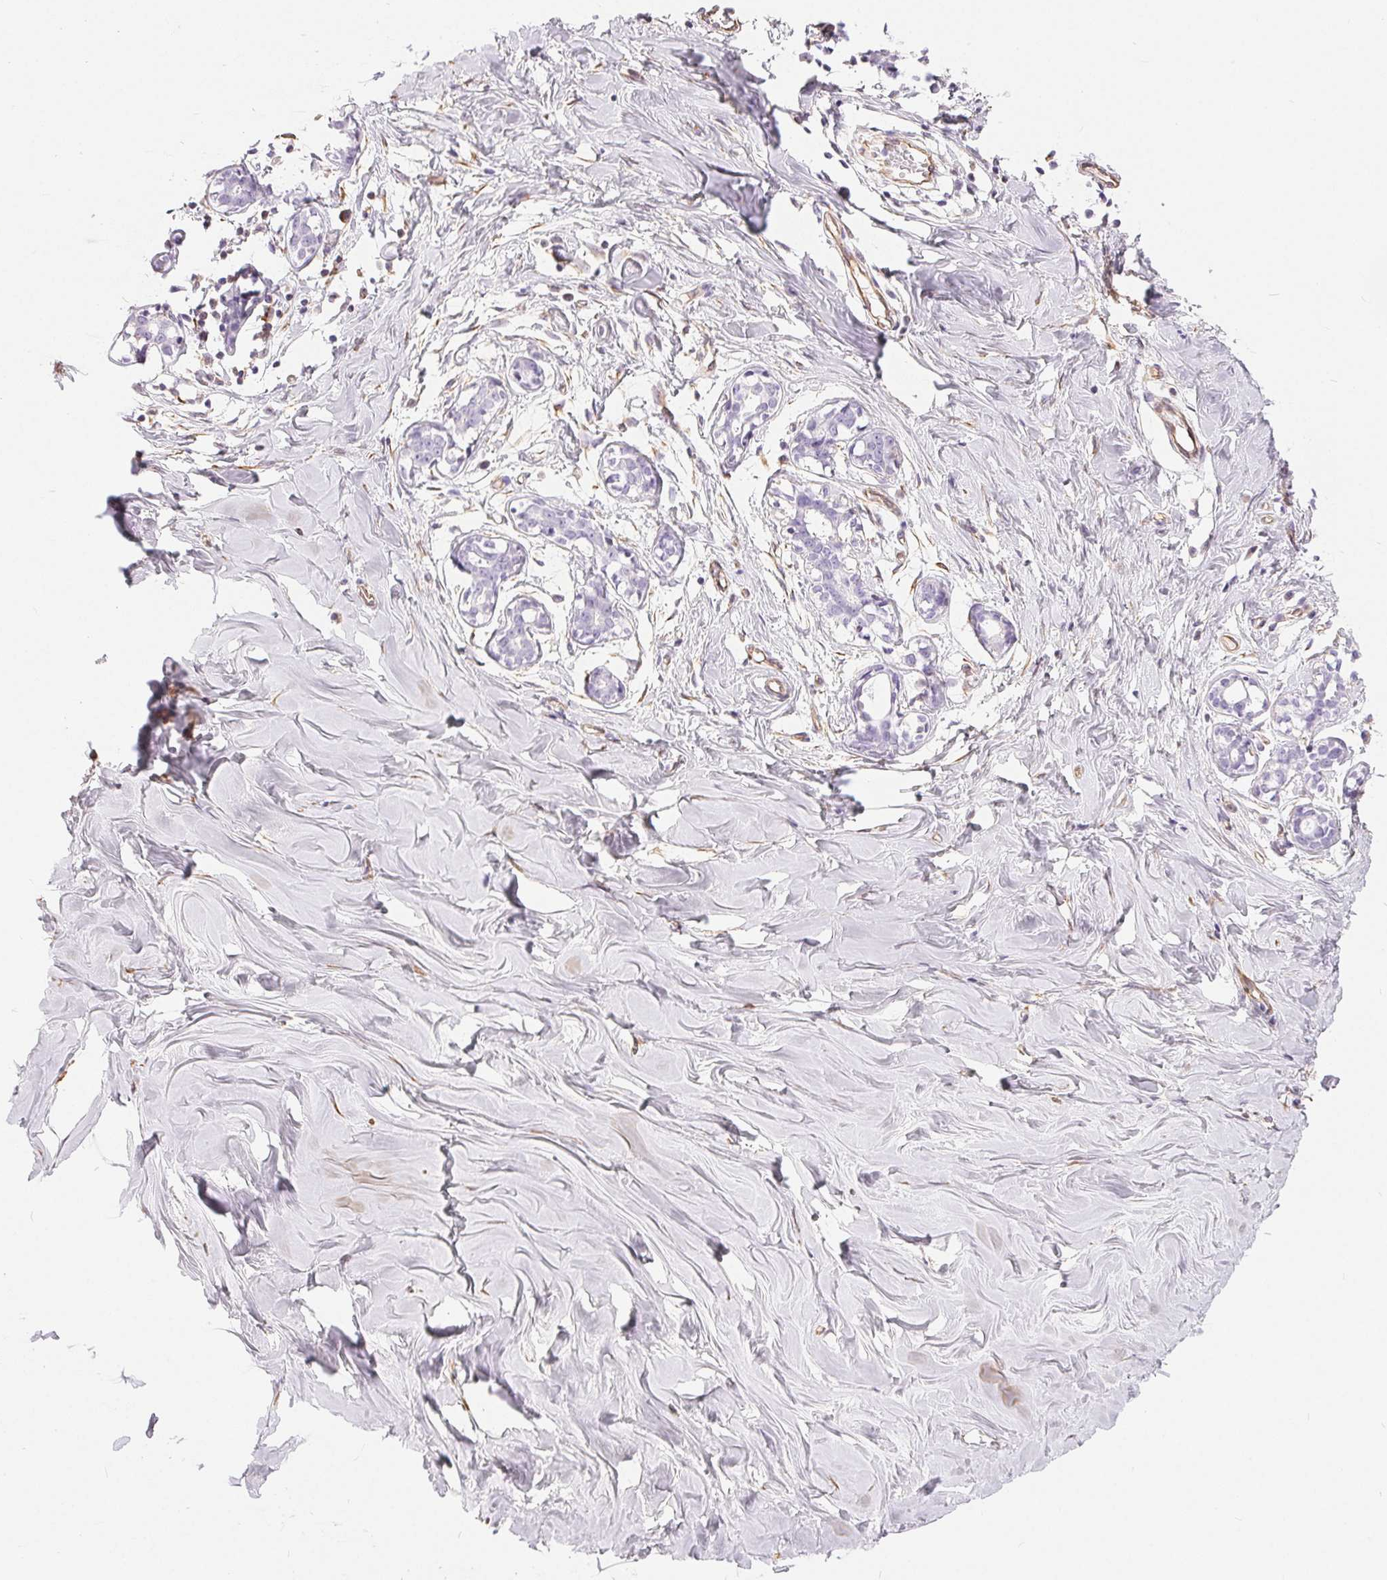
{"staining": {"intensity": "weak", "quantity": "<25%", "location": "cytoplasmic/membranous"}, "tissue": "breast", "cell_type": "Adipocytes", "image_type": "normal", "snomed": [{"axis": "morphology", "description": "Normal tissue, NOS"}, {"axis": "topography", "description": "Breast"}], "caption": "Histopathology image shows no protein expression in adipocytes of unremarkable breast.", "gene": "GFAP", "patient": {"sex": "female", "age": 27}}